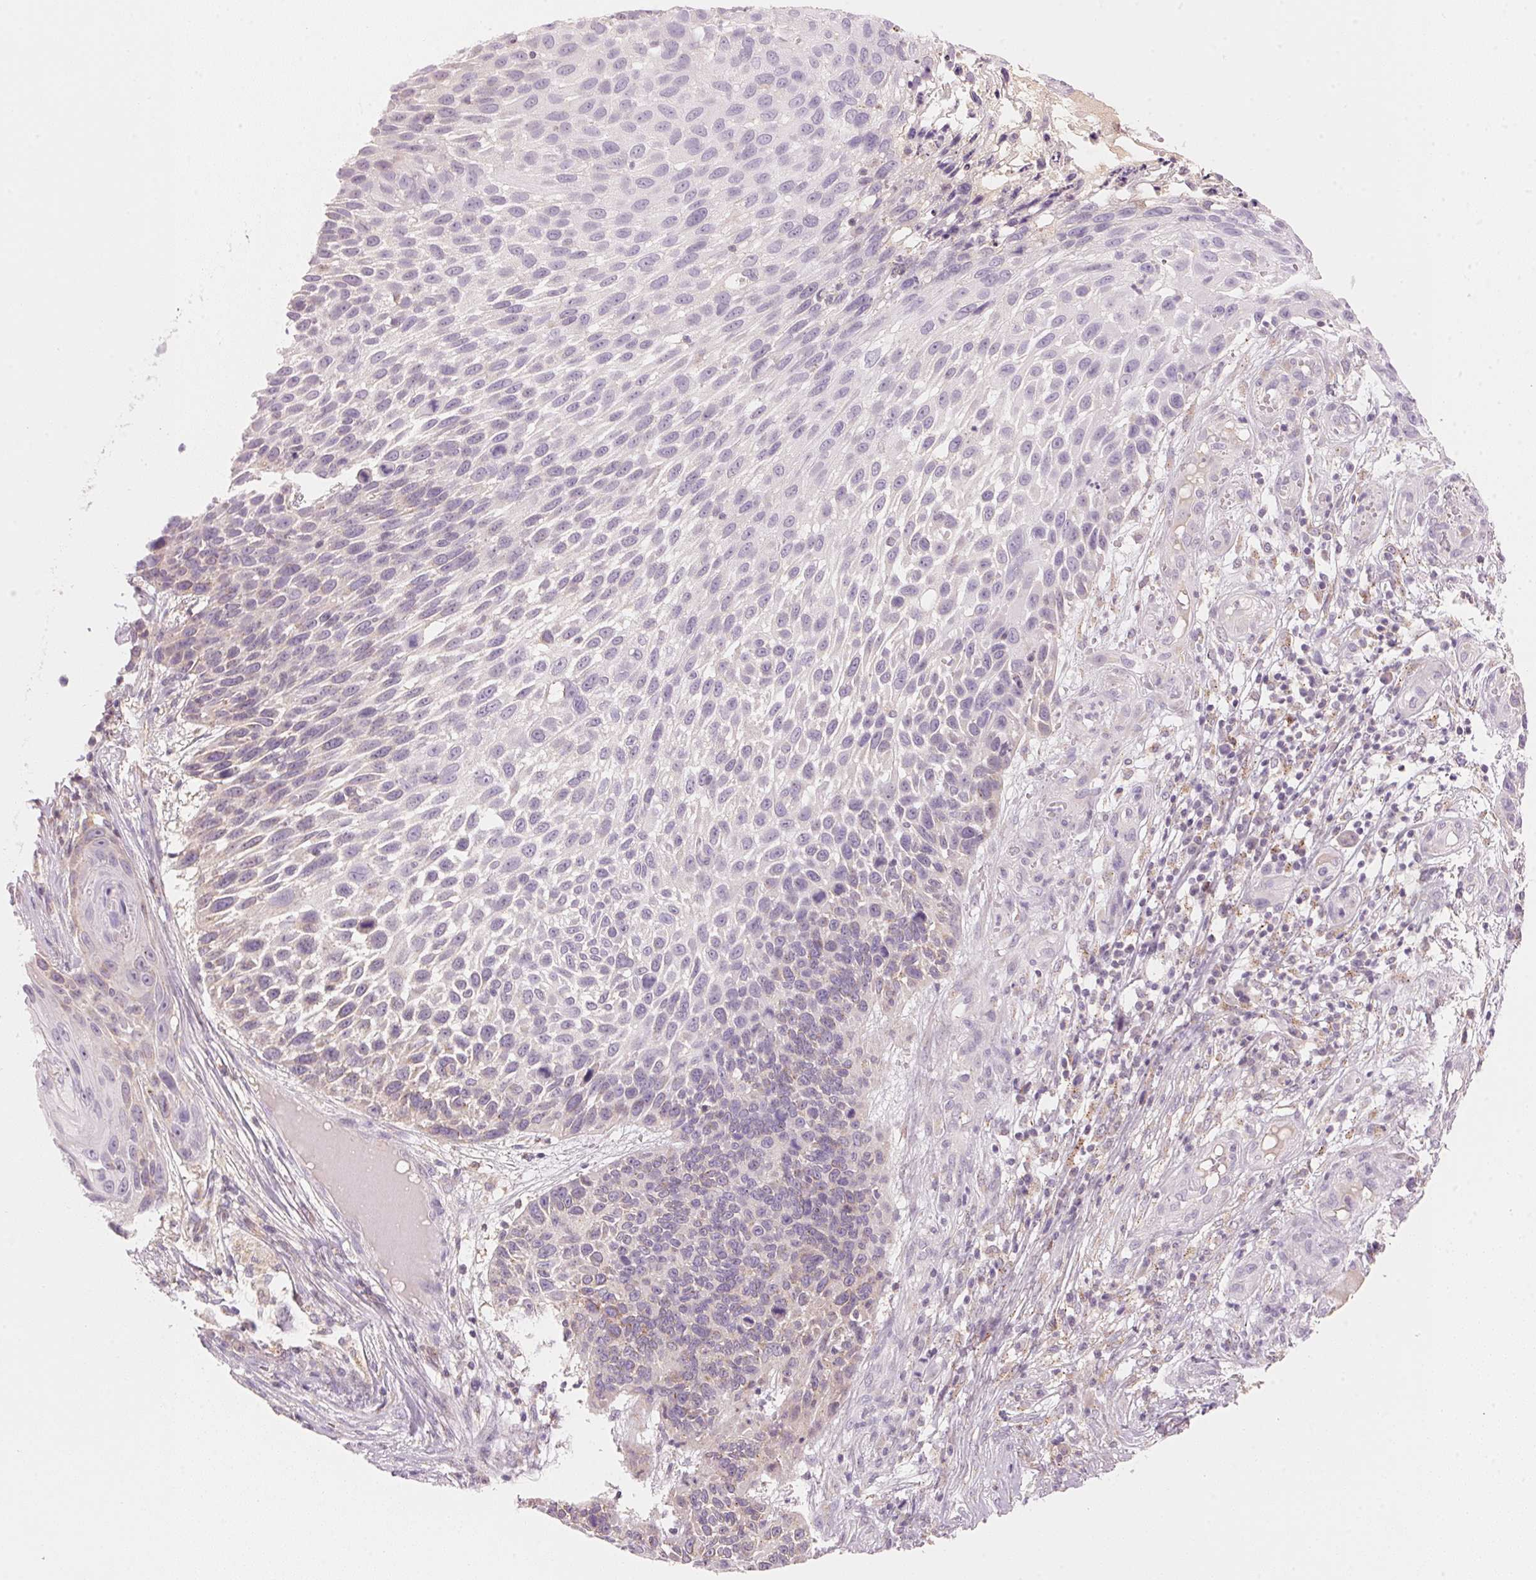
{"staining": {"intensity": "negative", "quantity": "none", "location": "none"}, "tissue": "skin cancer", "cell_type": "Tumor cells", "image_type": "cancer", "snomed": [{"axis": "morphology", "description": "Squamous cell carcinoma, NOS"}, {"axis": "topography", "description": "Skin"}], "caption": "This photomicrograph is of skin cancer (squamous cell carcinoma) stained with IHC to label a protein in brown with the nuclei are counter-stained blue. There is no expression in tumor cells.", "gene": "HOXB13", "patient": {"sex": "male", "age": 92}}